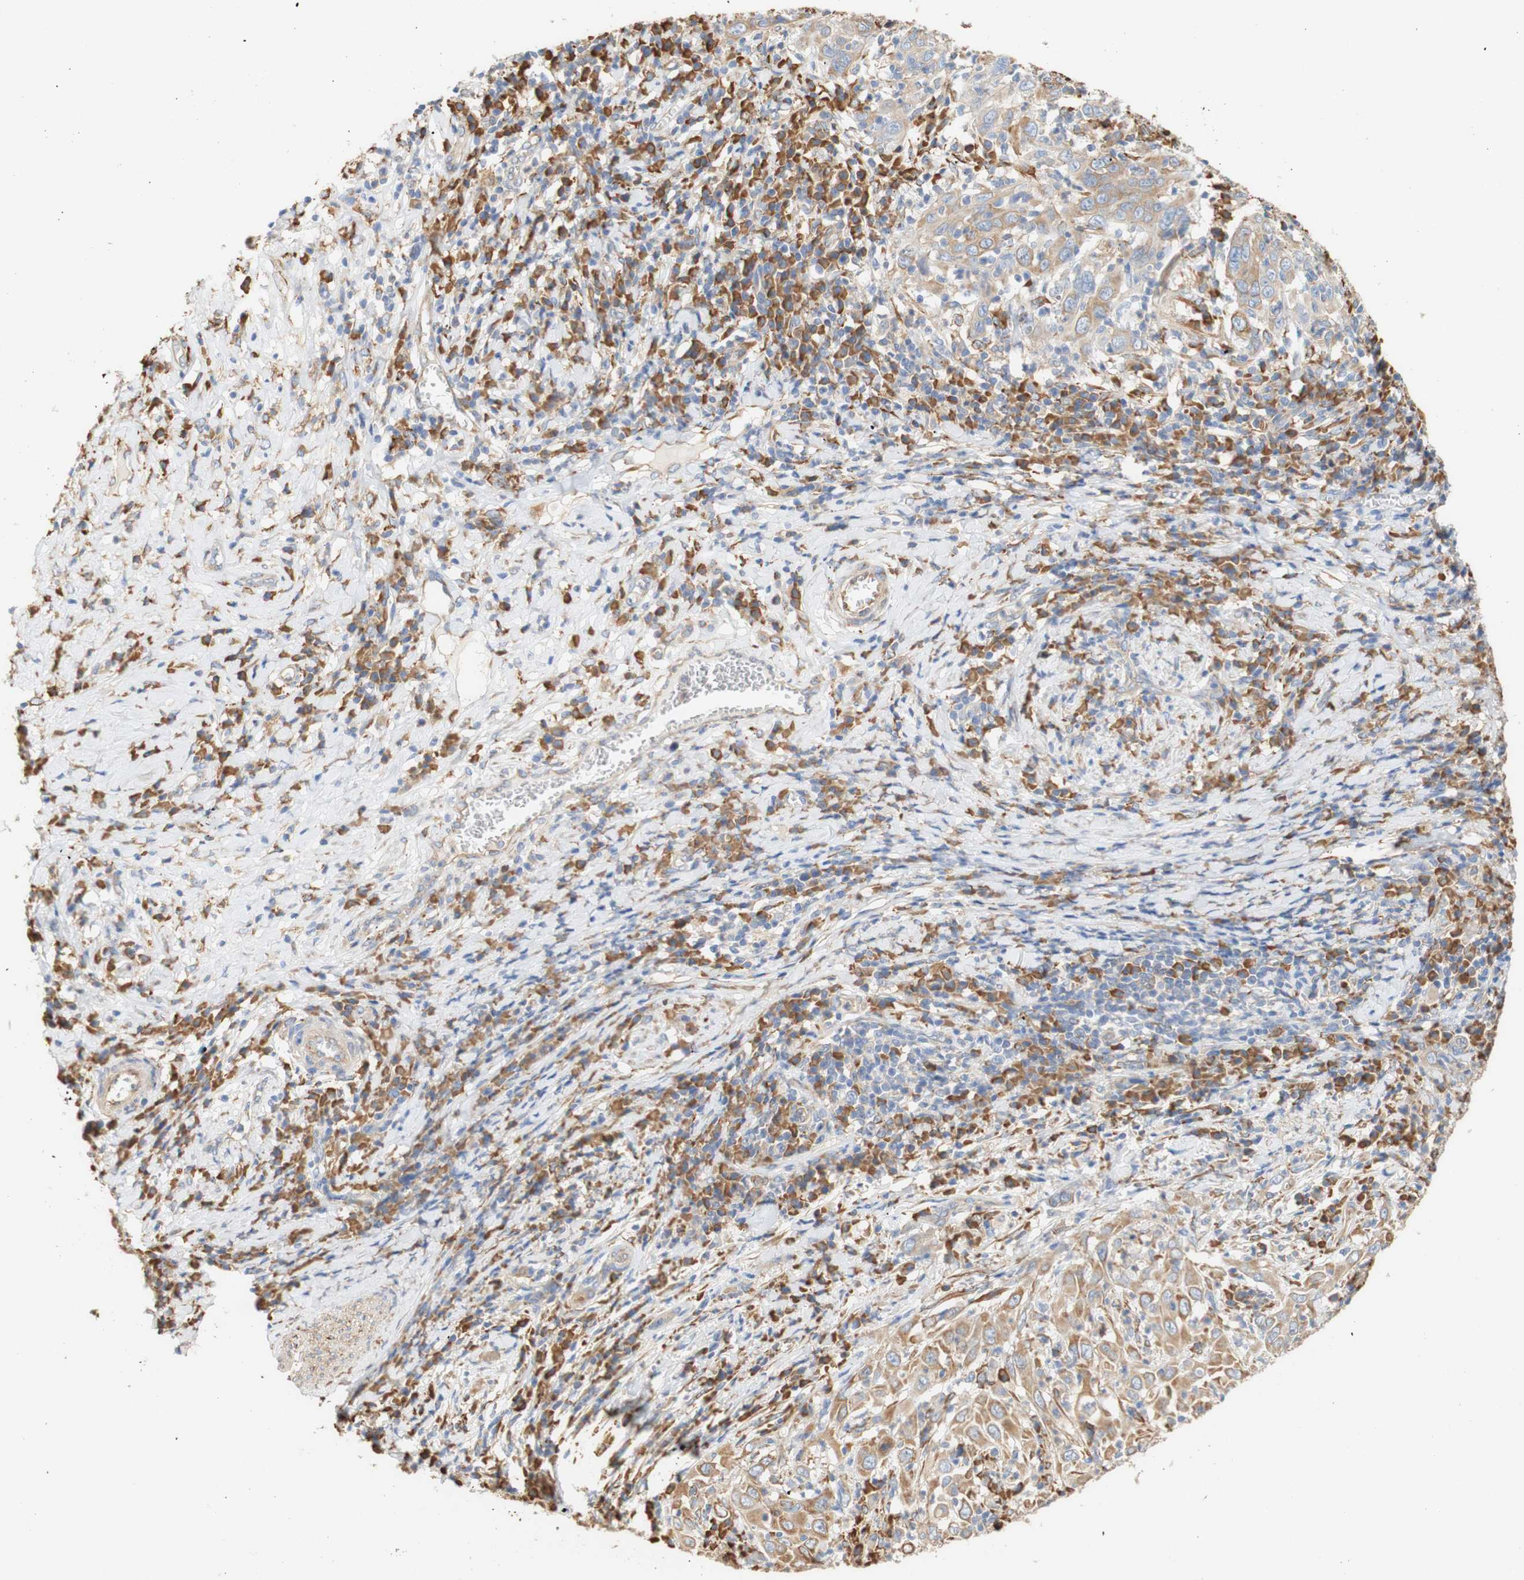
{"staining": {"intensity": "moderate", "quantity": ">75%", "location": "cytoplasmic/membranous"}, "tissue": "cervical cancer", "cell_type": "Tumor cells", "image_type": "cancer", "snomed": [{"axis": "morphology", "description": "Squamous cell carcinoma, NOS"}, {"axis": "topography", "description": "Cervix"}], "caption": "The immunohistochemical stain shows moderate cytoplasmic/membranous expression in tumor cells of squamous cell carcinoma (cervical) tissue.", "gene": "EIF2AK4", "patient": {"sex": "female", "age": 46}}